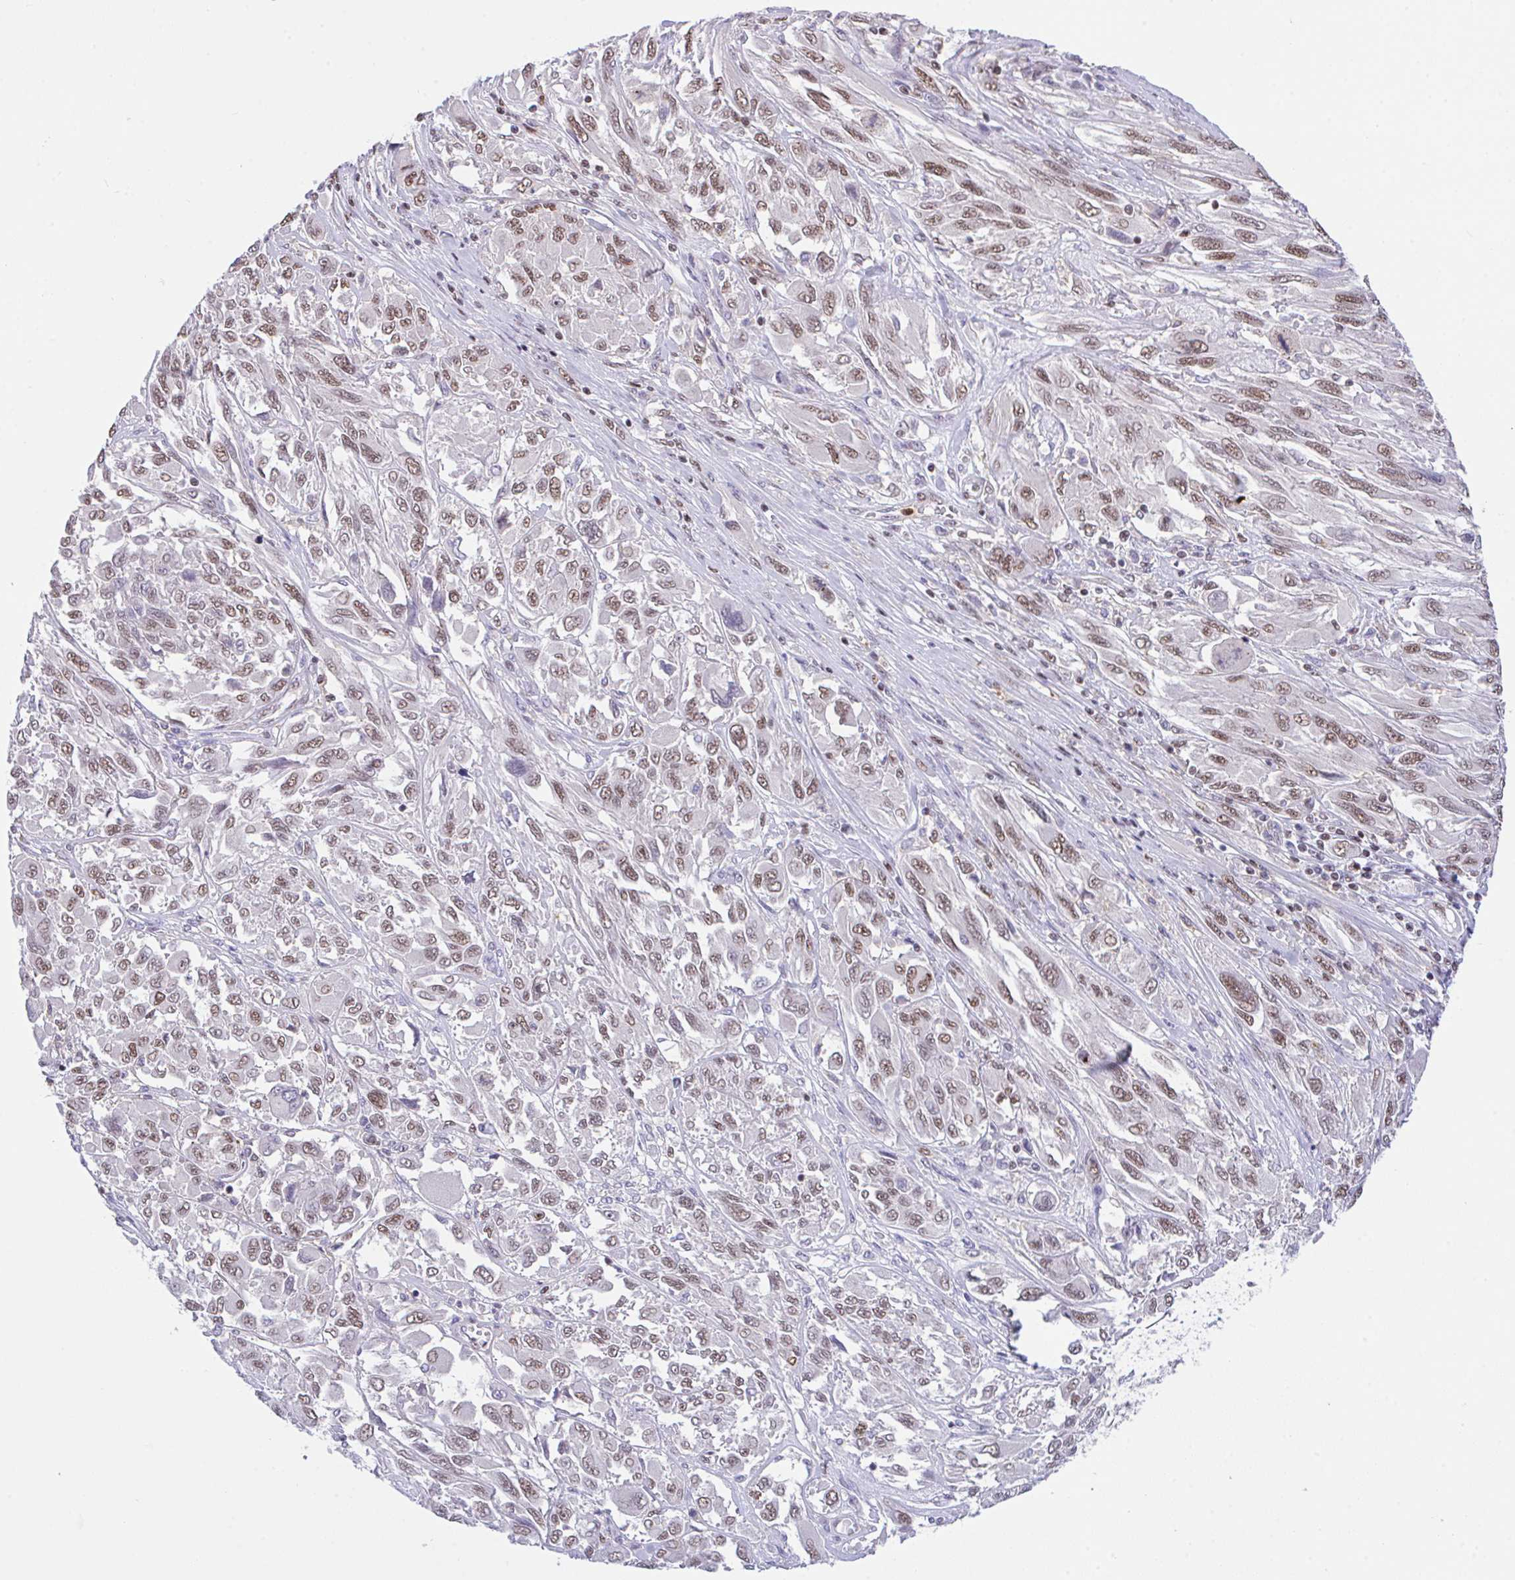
{"staining": {"intensity": "moderate", "quantity": "25%-75%", "location": "nuclear"}, "tissue": "melanoma", "cell_type": "Tumor cells", "image_type": "cancer", "snomed": [{"axis": "morphology", "description": "Malignant melanoma, NOS"}, {"axis": "topography", "description": "Skin"}], "caption": "Immunohistochemical staining of melanoma exhibits medium levels of moderate nuclear protein expression in about 25%-75% of tumor cells.", "gene": "OR6K3", "patient": {"sex": "female", "age": 91}}